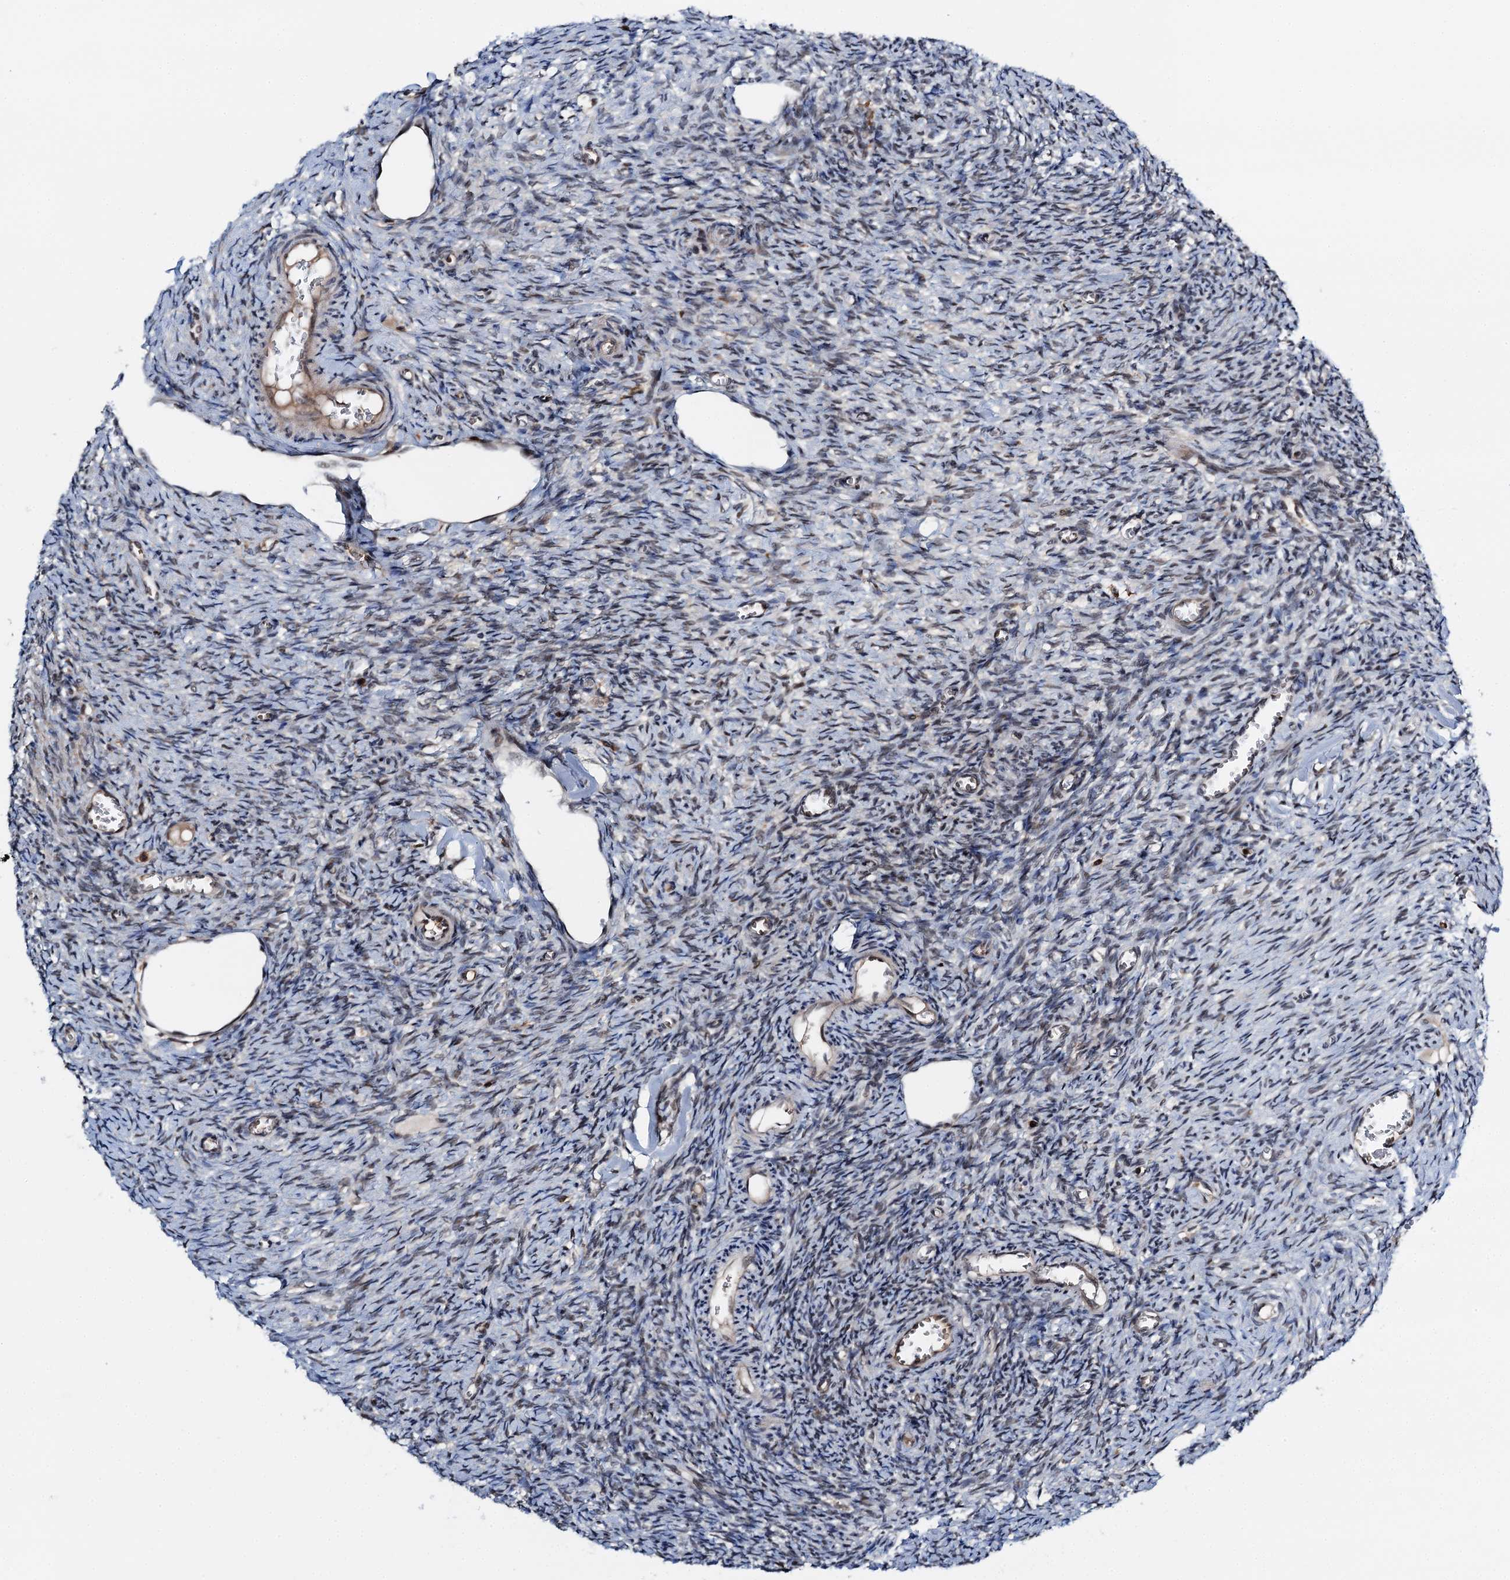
{"staining": {"intensity": "moderate", "quantity": ">75%", "location": "cytoplasmic/membranous,nuclear"}, "tissue": "ovary", "cell_type": "Follicle cells", "image_type": "normal", "snomed": [{"axis": "morphology", "description": "Normal tissue, NOS"}, {"axis": "topography", "description": "Ovary"}], "caption": "High-magnification brightfield microscopy of unremarkable ovary stained with DAB (3,3'-diaminobenzidine) (brown) and counterstained with hematoxylin (blue). follicle cells exhibit moderate cytoplasmic/membranous,nuclear positivity is present in approximately>75% of cells. Using DAB (brown) and hematoxylin (blue) stains, captured at high magnification using brightfield microscopy.", "gene": "ZNF609", "patient": {"sex": "female", "age": 27}}